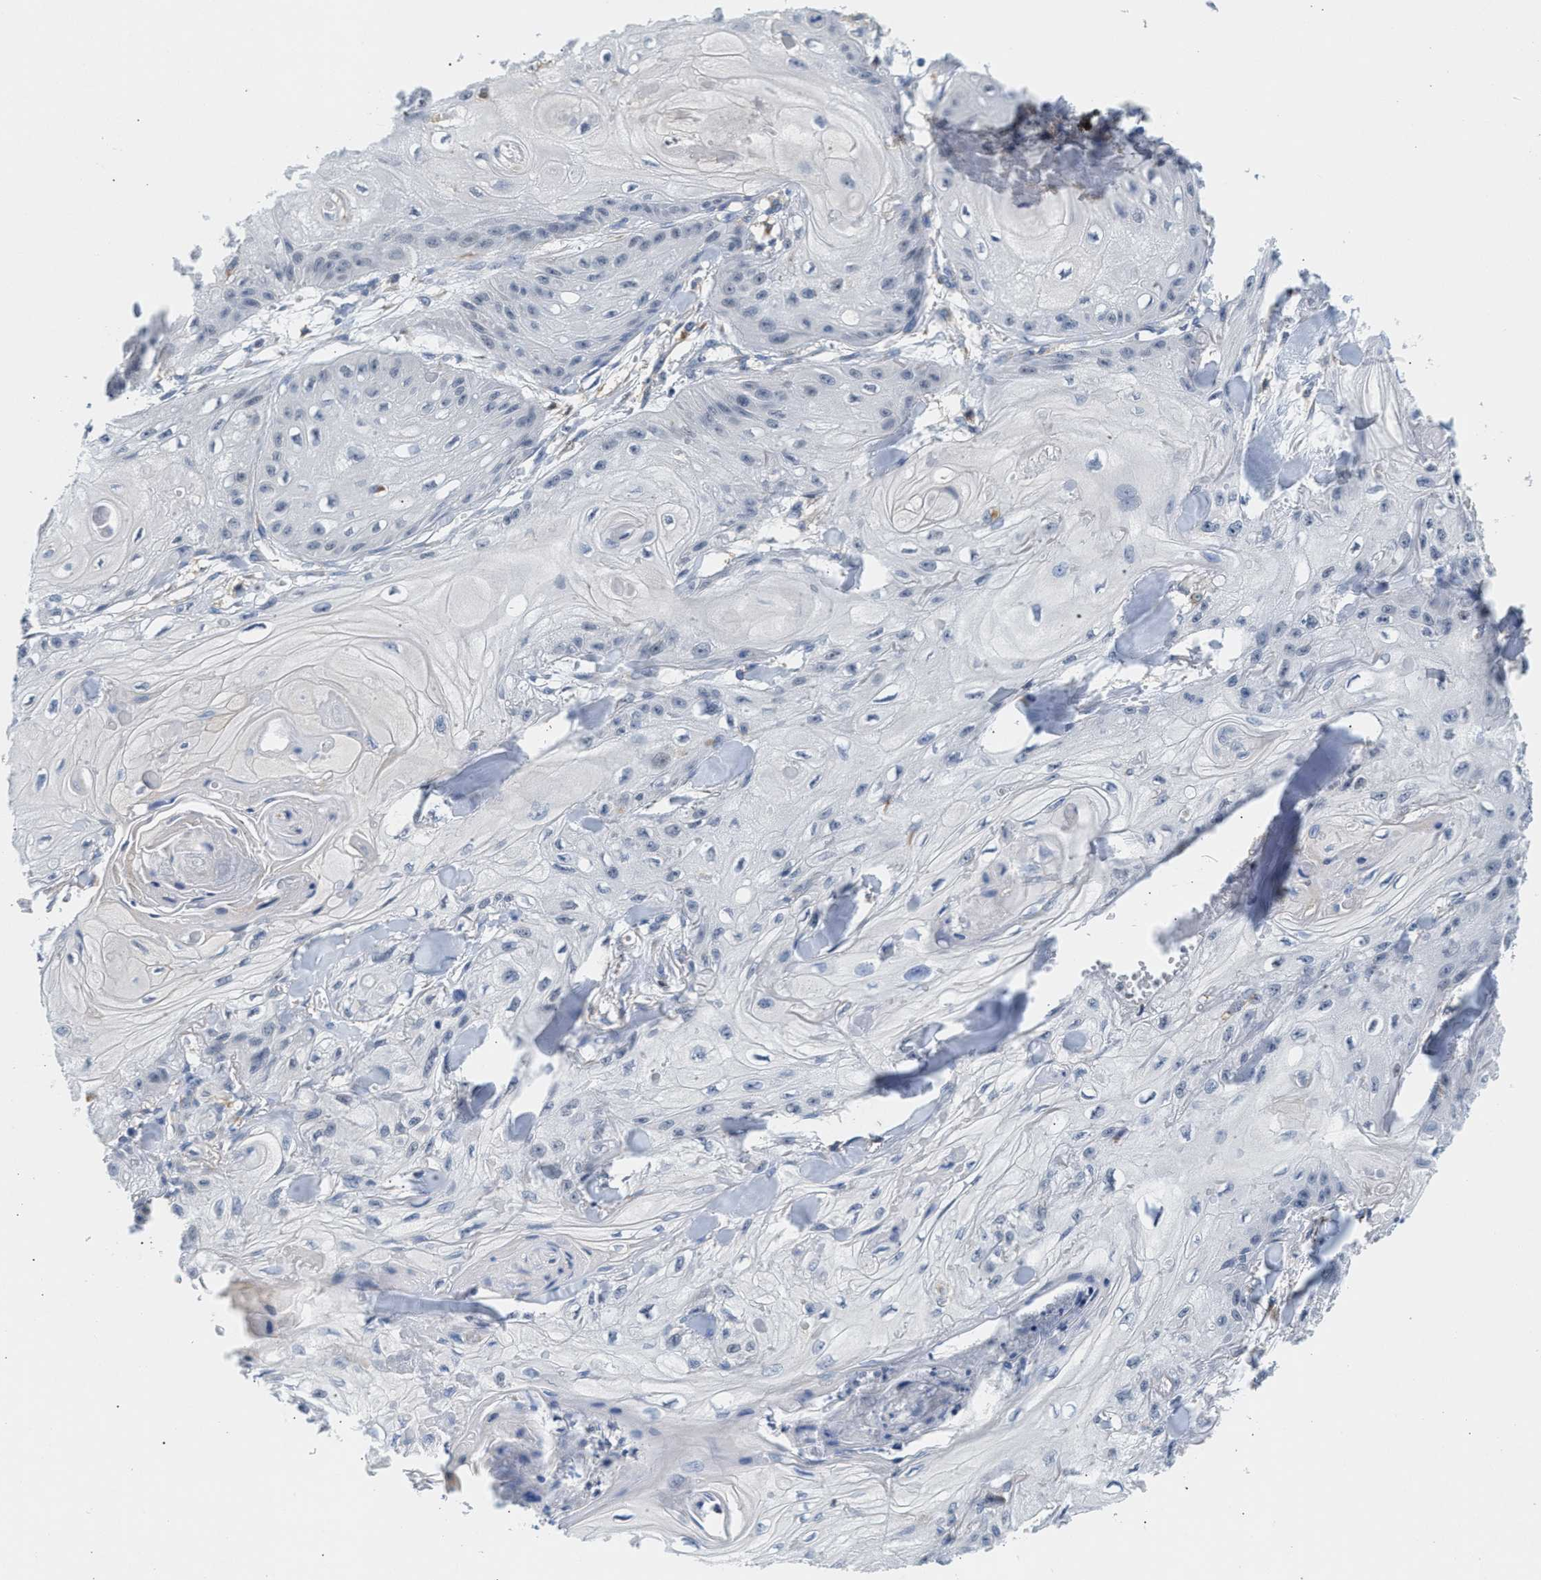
{"staining": {"intensity": "negative", "quantity": "none", "location": "none"}, "tissue": "skin cancer", "cell_type": "Tumor cells", "image_type": "cancer", "snomed": [{"axis": "morphology", "description": "Squamous cell carcinoma, NOS"}, {"axis": "topography", "description": "Skin"}], "caption": "IHC of human squamous cell carcinoma (skin) demonstrates no positivity in tumor cells. (Brightfield microscopy of DAB (3,3'-diaminobenzidine) immunohistochemistry (IHC) at high magnification).", "gene": "PPM1L", "patient": {"sex": "male", "age": 74}}